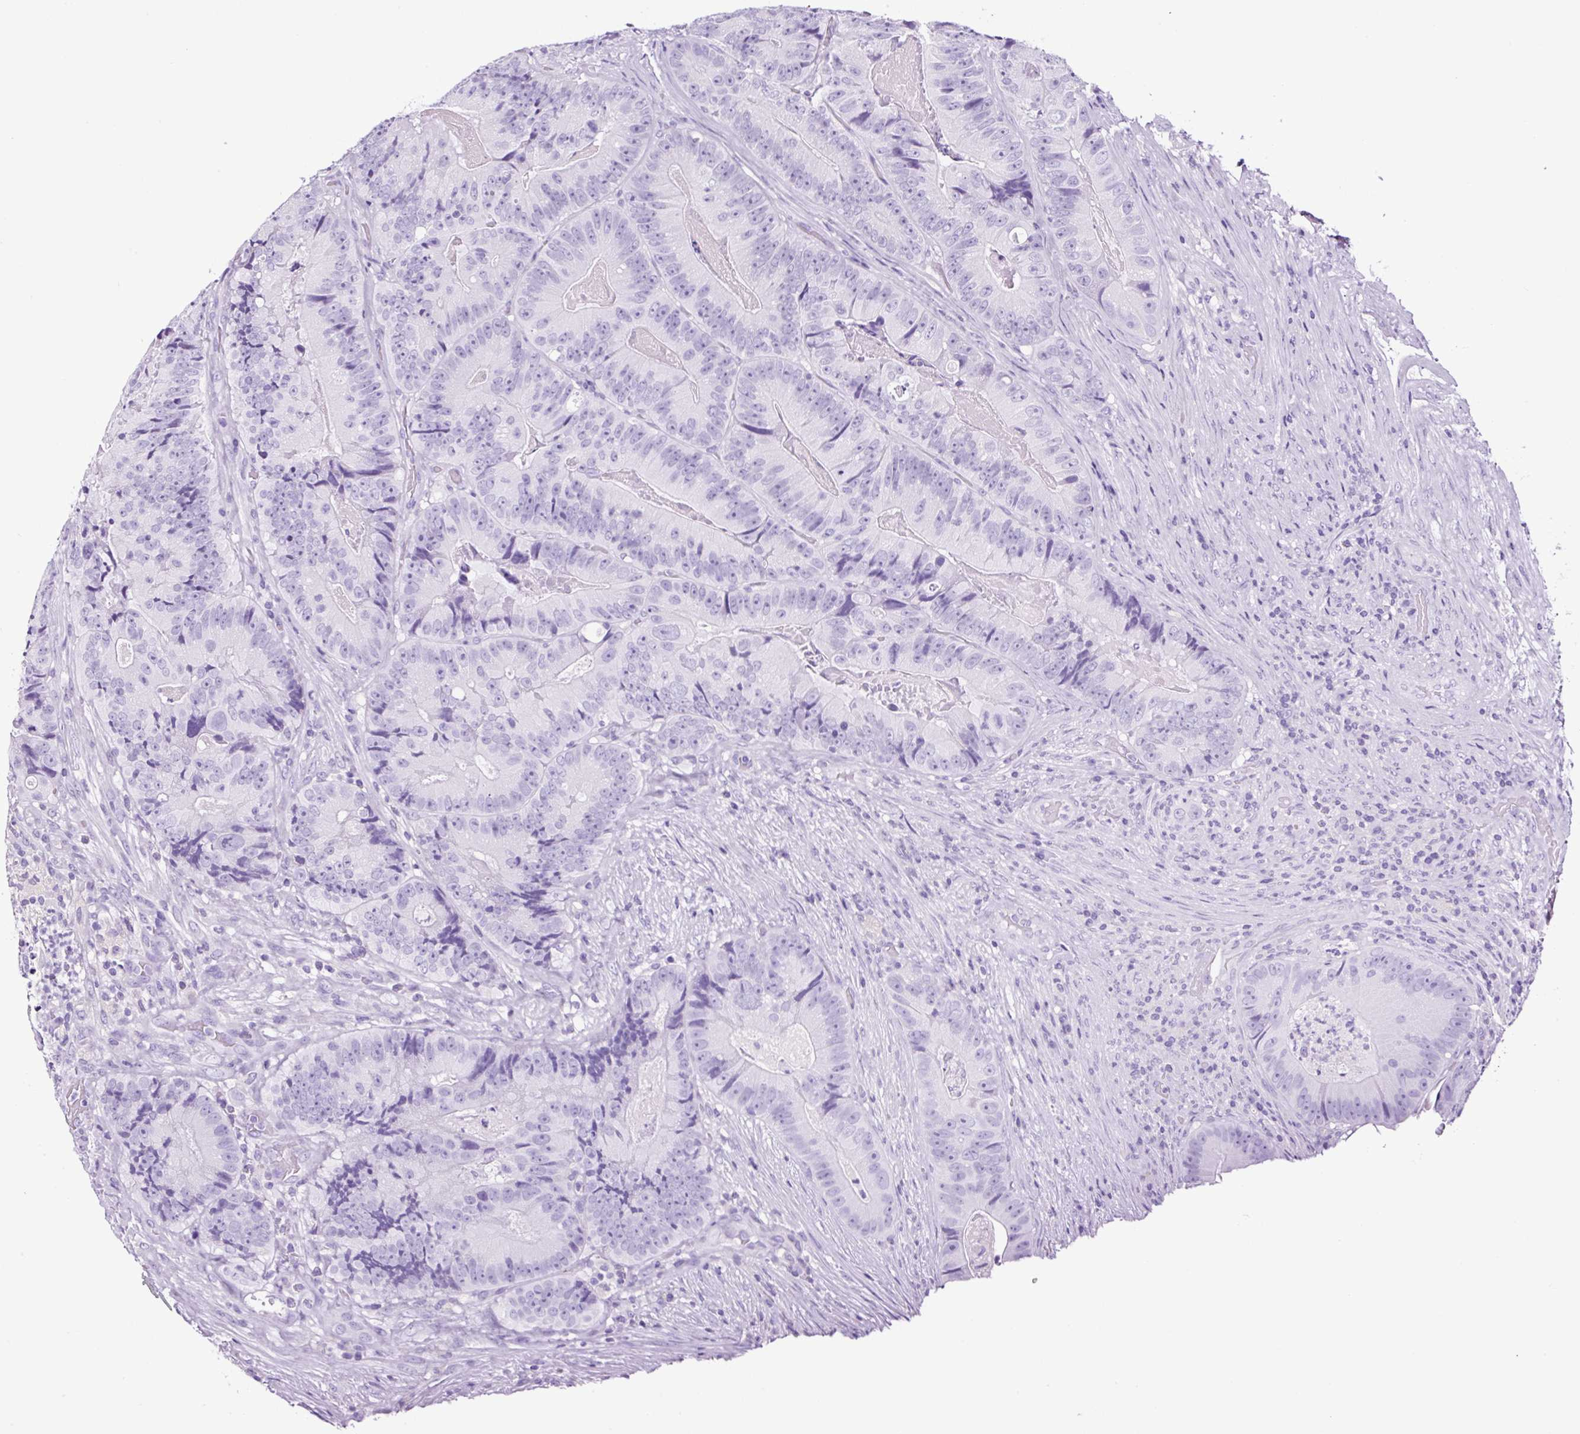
{"staining": {"intensity": "negative", "quantity": "none", "location": "none"}, "tissue": "colorectal cancer", "cell_type": "Tumor cells", "image_type": "cancer", "snomed": [{"axis": "morphology", "description": "Adenocarcinoma, NOS"}, {"axis": "topography", "description": "Colon"}], "caption": "Immunohistochemical staining of adenocarcinoma (colorectal) demonstrates no significant staining in tumor cells. (Brightfield microscopy of DAB (3,3'-diaminobenzidine) immunohistochemistry (IHC) at high magnification).", "gene": "FBXL7", "patient": {"sex": "female", "age": 86}}